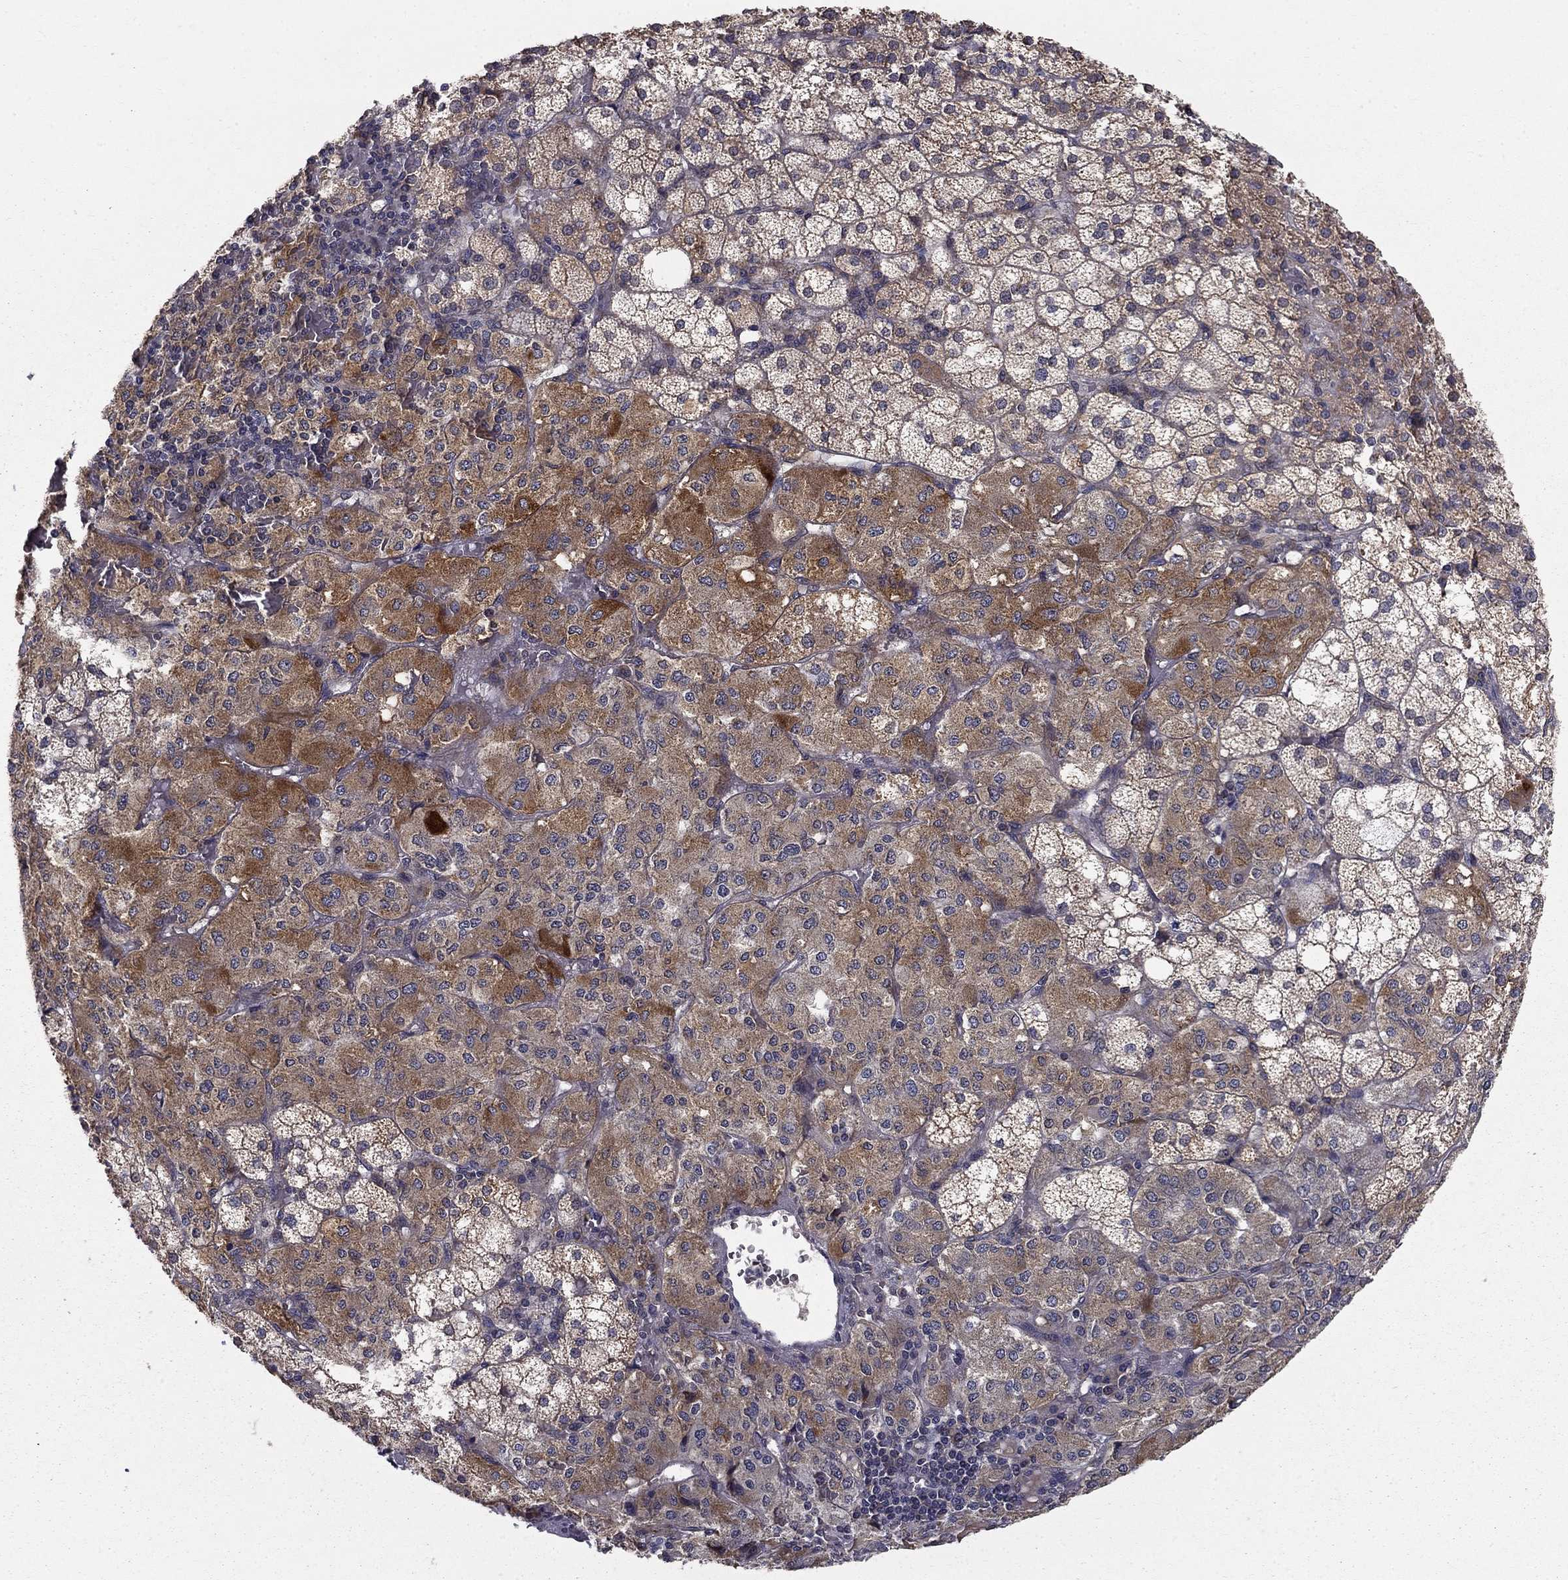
{"staining": {"intensity": "strong", "quantity": "<25%", "location": "cytoplasmic/membranous"}, "tissue": "adrenal gland", "cell_type": "Glandular cells", "image_type": "normal", "snomed": [{"axis": "morphology", "description": "Normal tissue, NOS"}, {"axis": "topography", "description": "Adrenal gland"}], "caption": "Strong cytoplasmic/membranous expression is seen in approximately <25% of glandular cells in unremarkable adrenal gland. Nuclei are stained in blue.", "gene": "SLC2A13", "patient": {"sex": "male", "age": 53}}